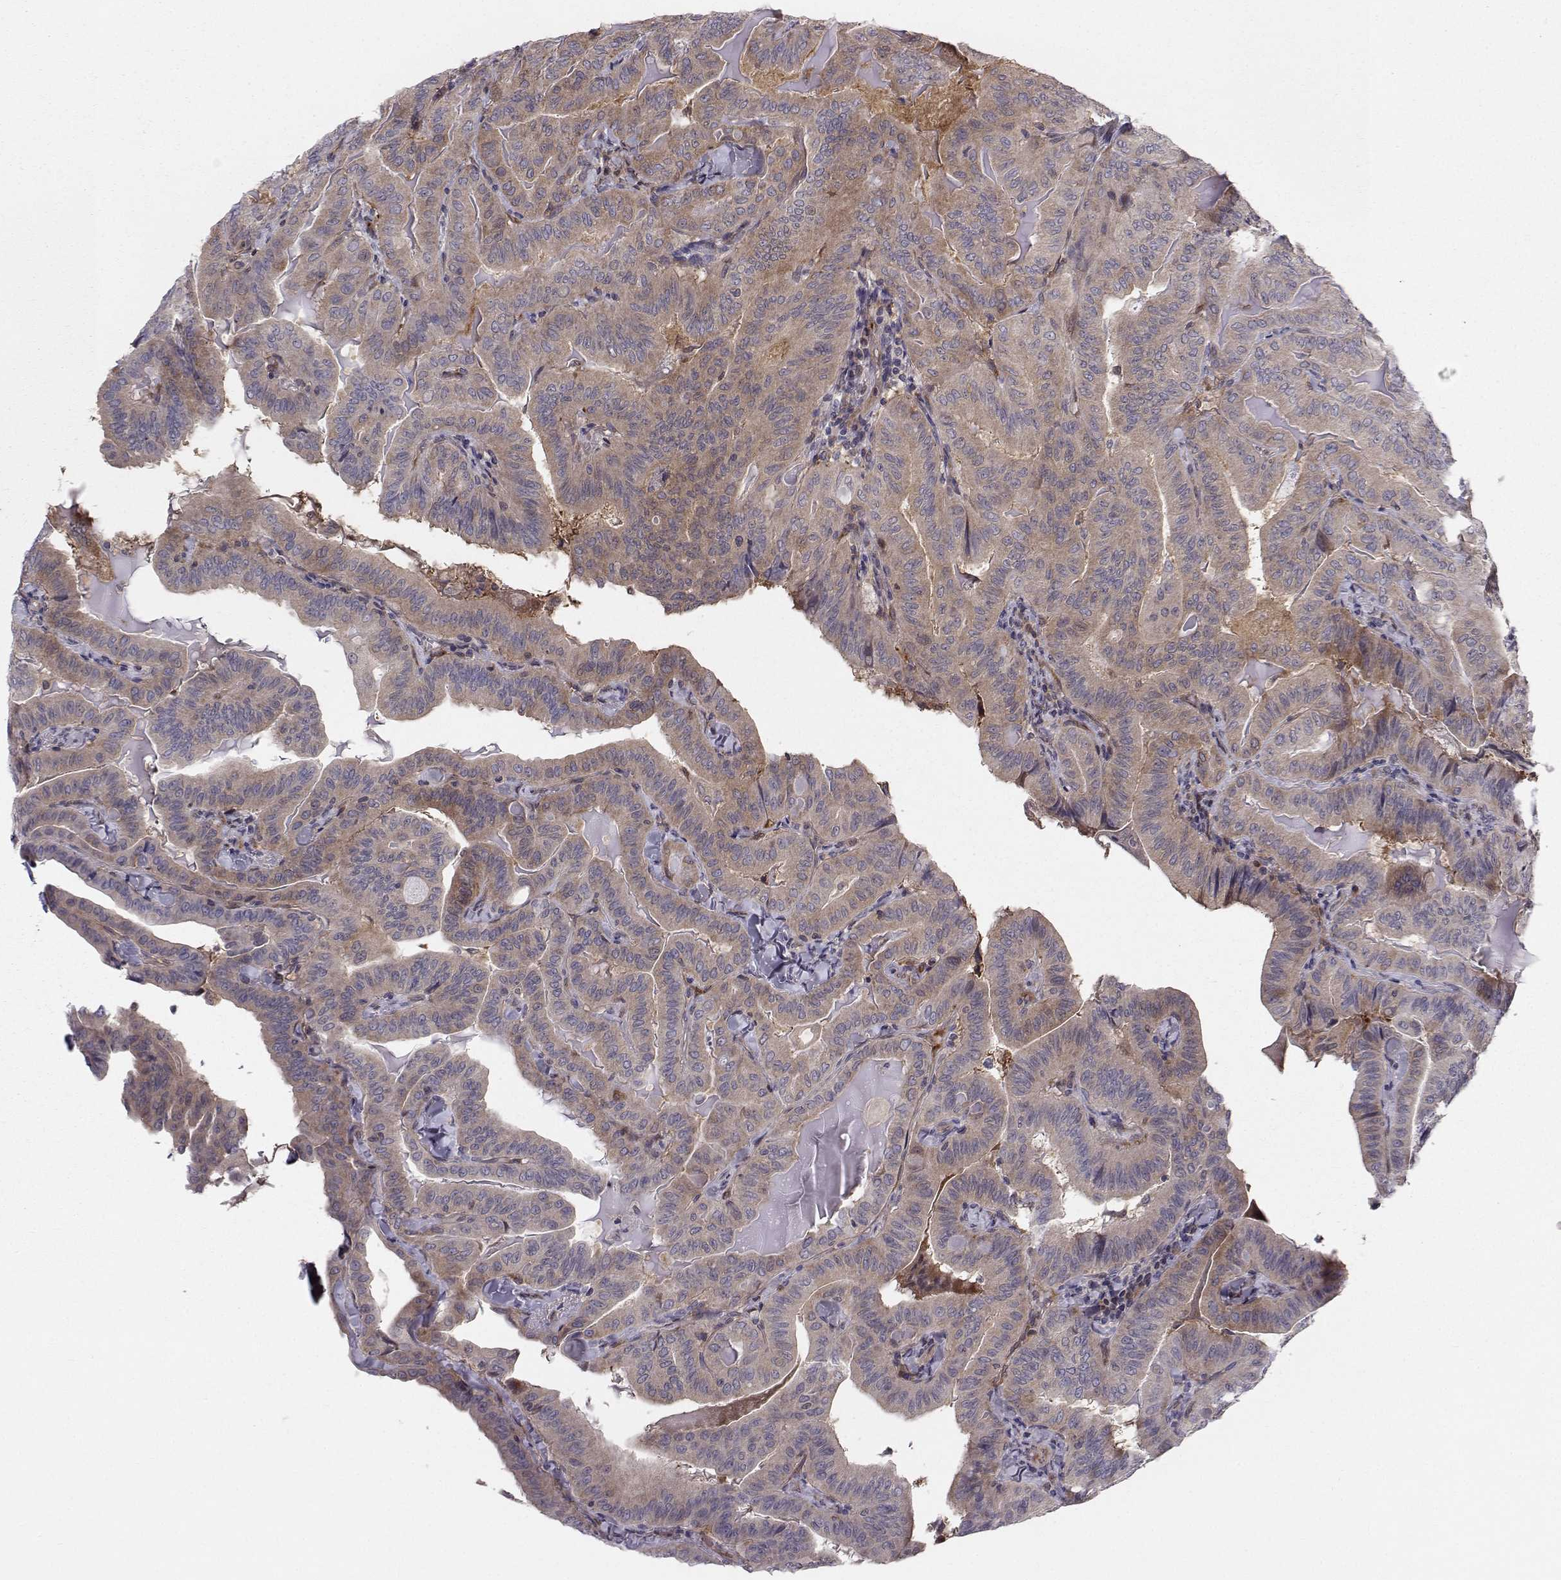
{"staining": {"intensity": "moderate", "quantity": "25%-75%", "location": "cytoplasmic/membranous"}, "tissue": "thyroid cancer", "cell_type": "Tumor cells", "image_type": "cancer", "snomed": [{"axis": "morphology", "description": "Papillary adenocarcinoma, NOS"}, {"axis": "topography", "description": "Thyroid gland"}], "caption": "Immunohistochemistry staining of thyroid cancer (papillary adenocarcinoma), which displays medium levels of moderate cytoplasmic/membranous positivity in approximately 25%-75% of tumor cells indicating moderate cytoplasmic/membranous protein expression. The staining was performed using DAB (brown) for protein detection and nuclei were counterstained in hematoxylin (blue).", "gene": "HSP90AB1", "patient": {"sex": "female", "age": 68}}